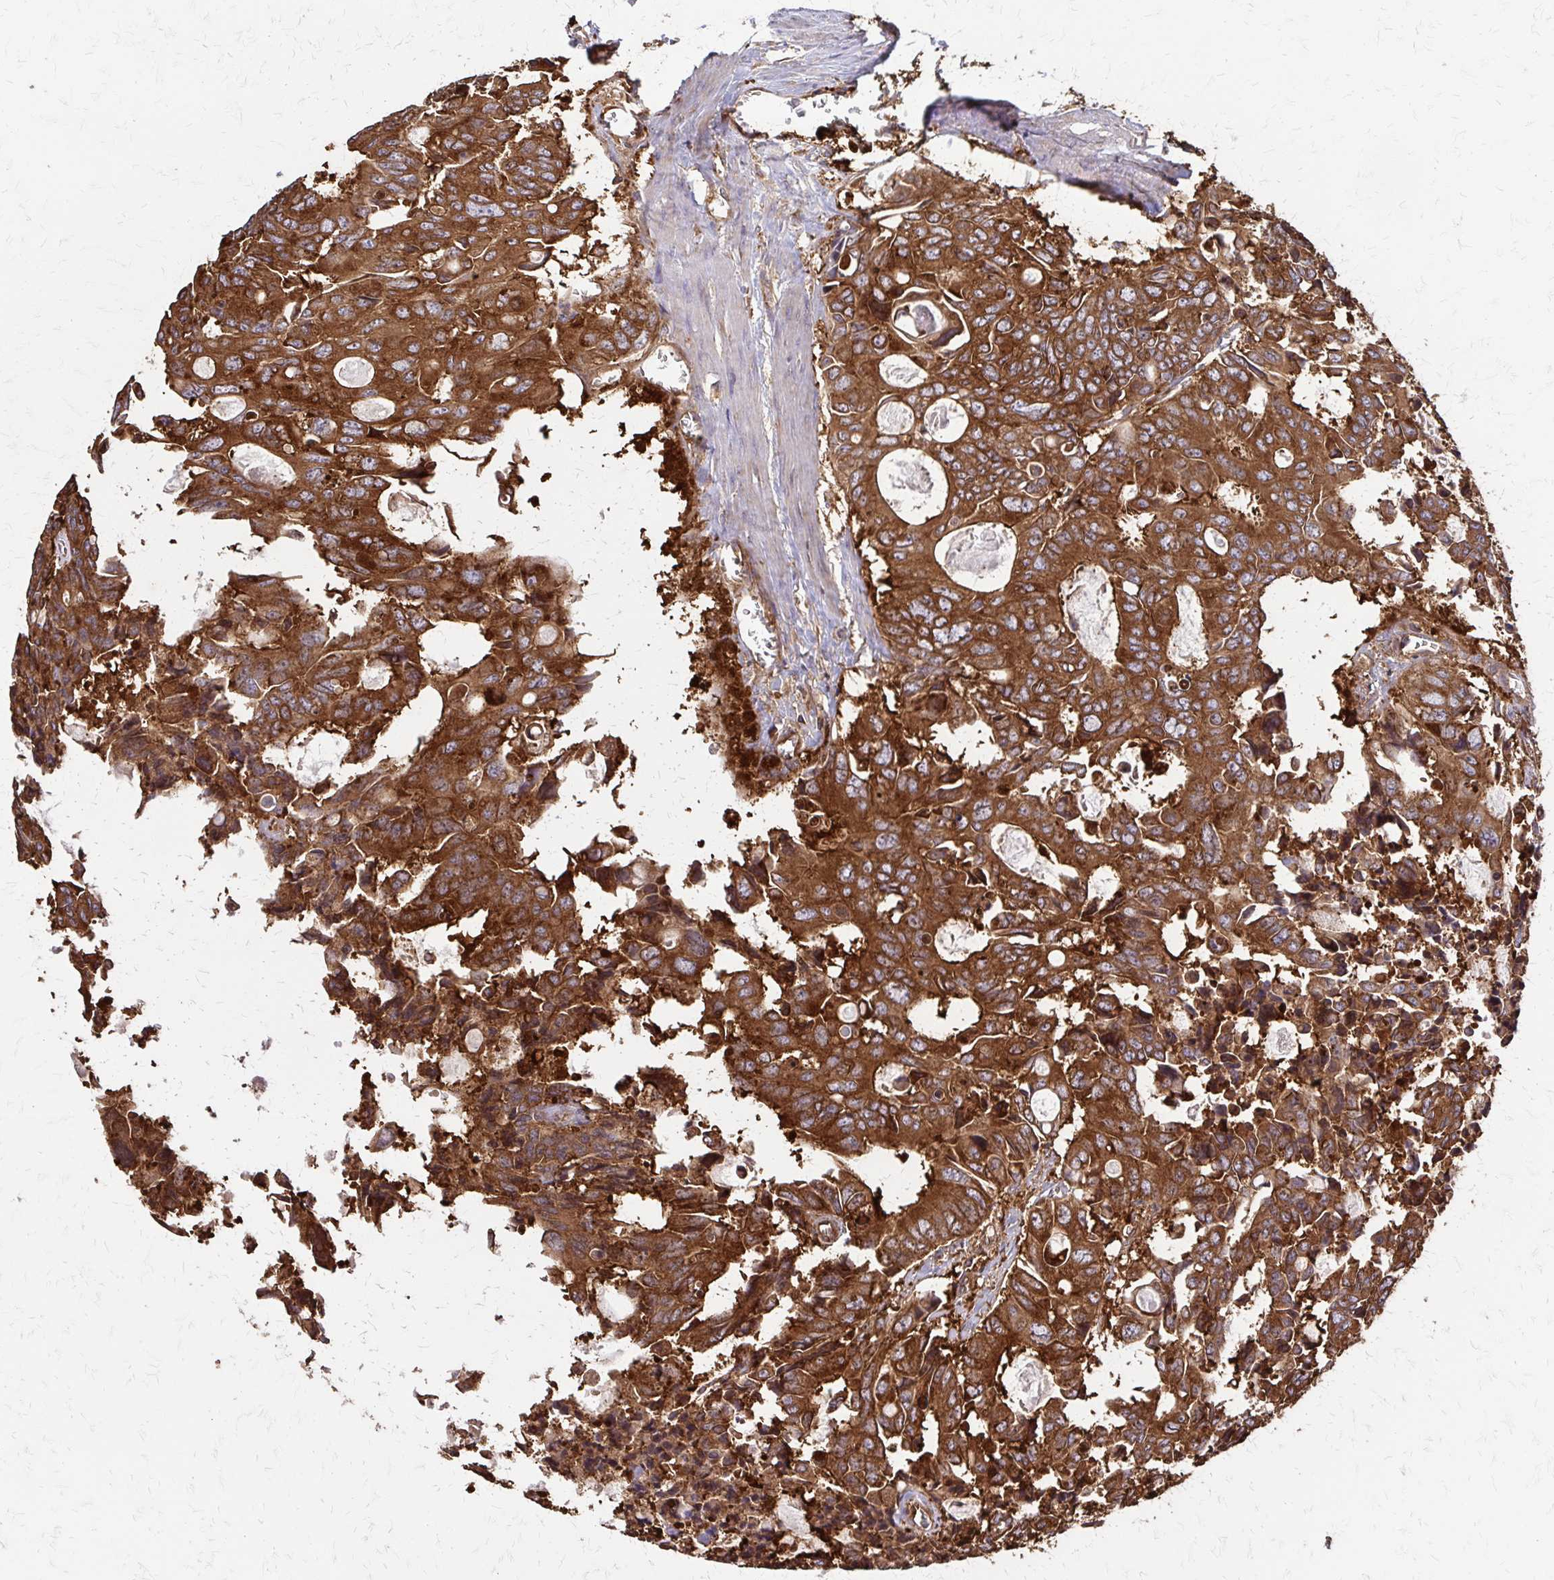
{"staining": {"intensity": "strong", "quantity": ">75%", "location": "cytoplasmic/membranous"}, "tissue": "colorectal cancer", "cell_type": "Tumor cells", "image_type": "cancer", "snomed": [{"axis": "morphology", "description": "Adenocarcinoma, NOS"}, {"axis": "topography", "description": "Rectum"}], "caption": "Colorectal cancer (adenocarcinoma) stained for a protein displays strong cytoplasmic/membranous positivity in tumor cells. Using DAB (3,3'-diaminobenzidine) (brown) and hematoxylin (blue) stains, captured at high magnification using brightfield microscopy.", "gene": "EEF2", "patient": {"sex": "male", "age": 76}}